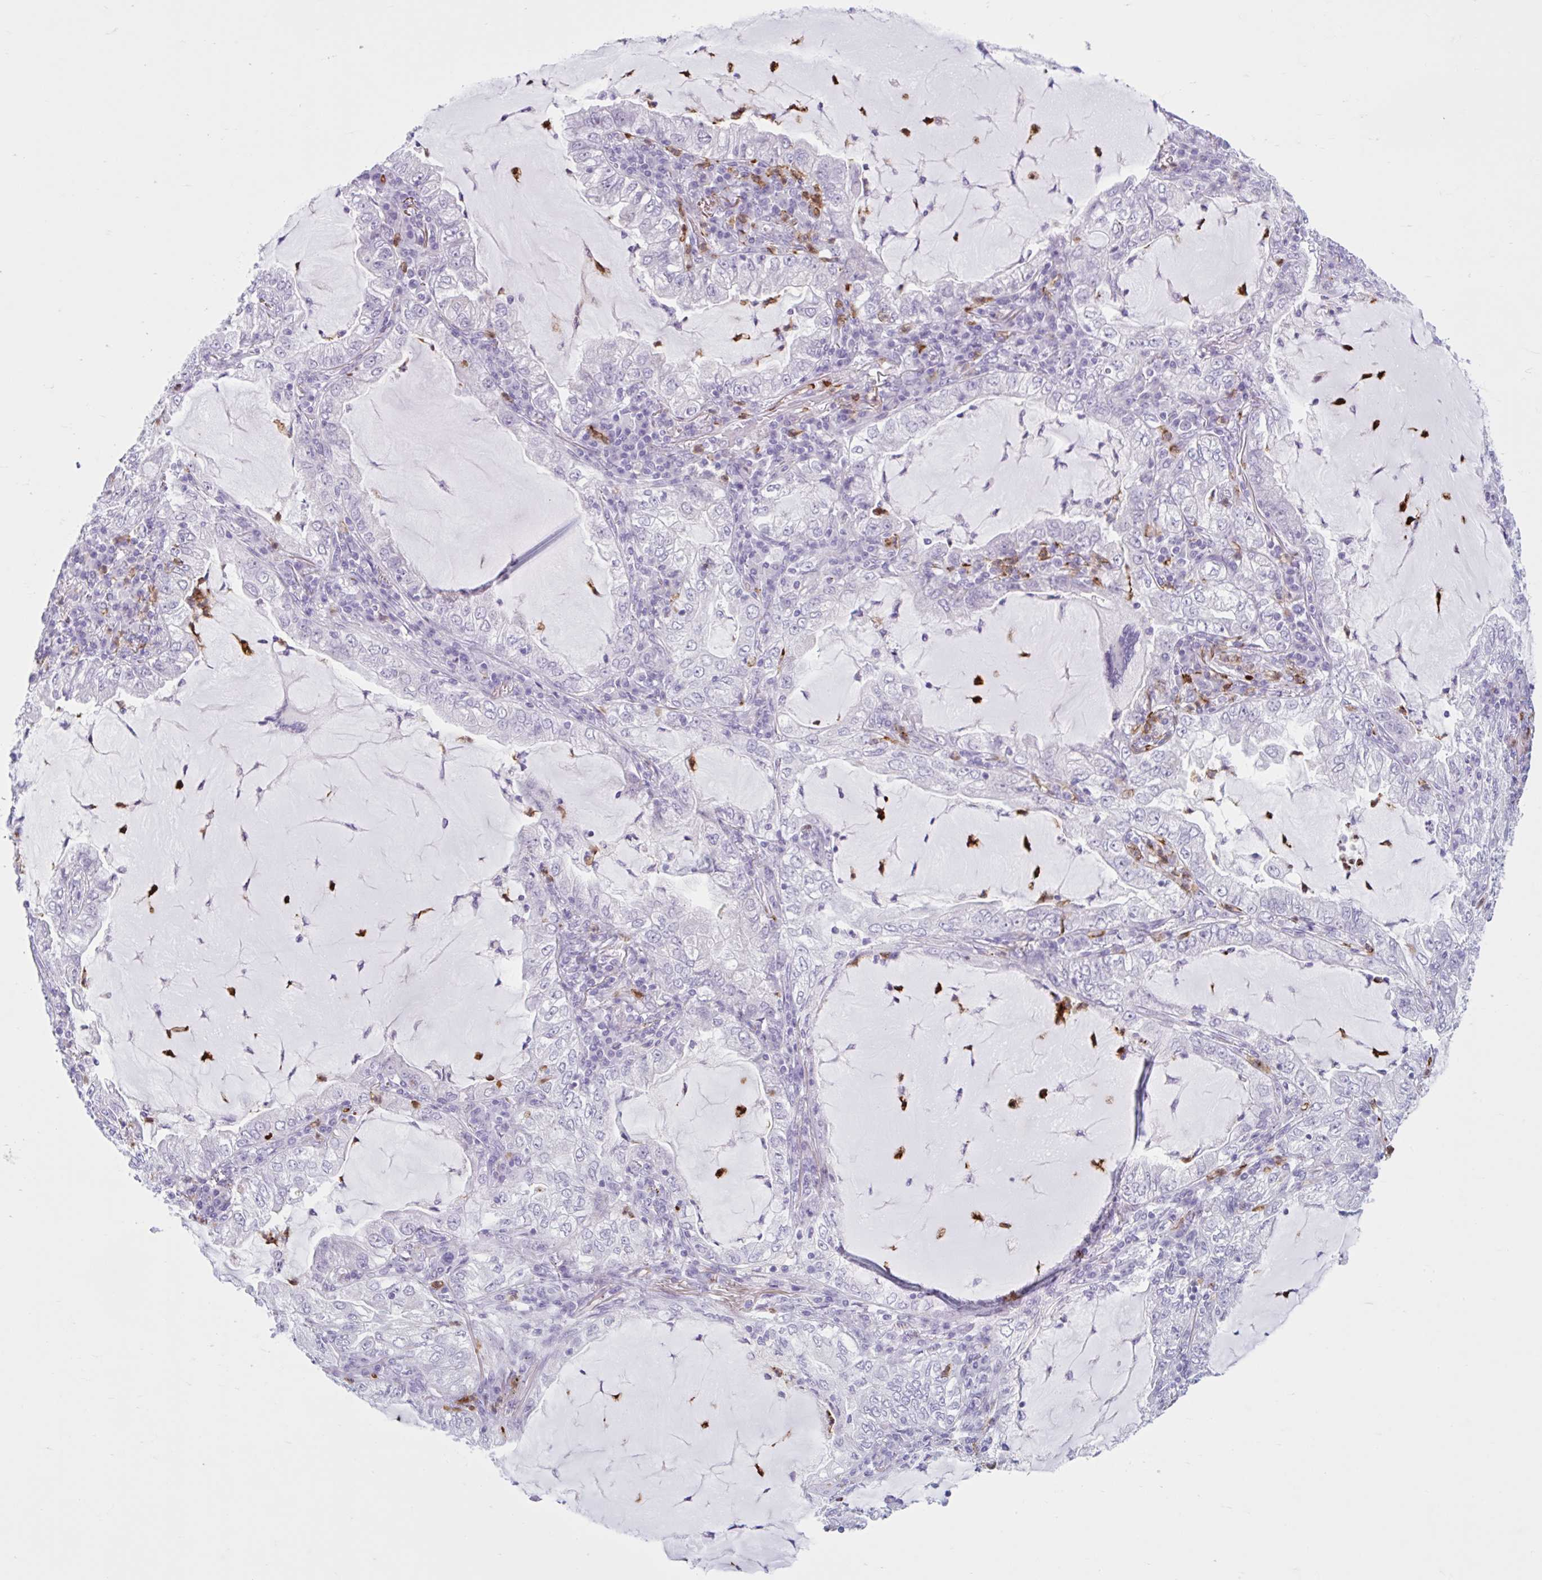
{"staining": {"intensity": "negative", "quantity": "none", "location": "none"}, "tissue": "lung cancer", "cell_type": "Tumor cells", "image_type": "cancer", "snomed": [{"axis": "morphology", "description": "Adenocarcinoma, NOS"}, {"axis": "topography", "description": "Lung"}], "caption": "This is an immunohistochemistry (IHC) image of human adenocarcinoma (lung). There is no staining in tumor cells.", "gene": "CEP120", "patient": {"sex": "female", "age": 73}}